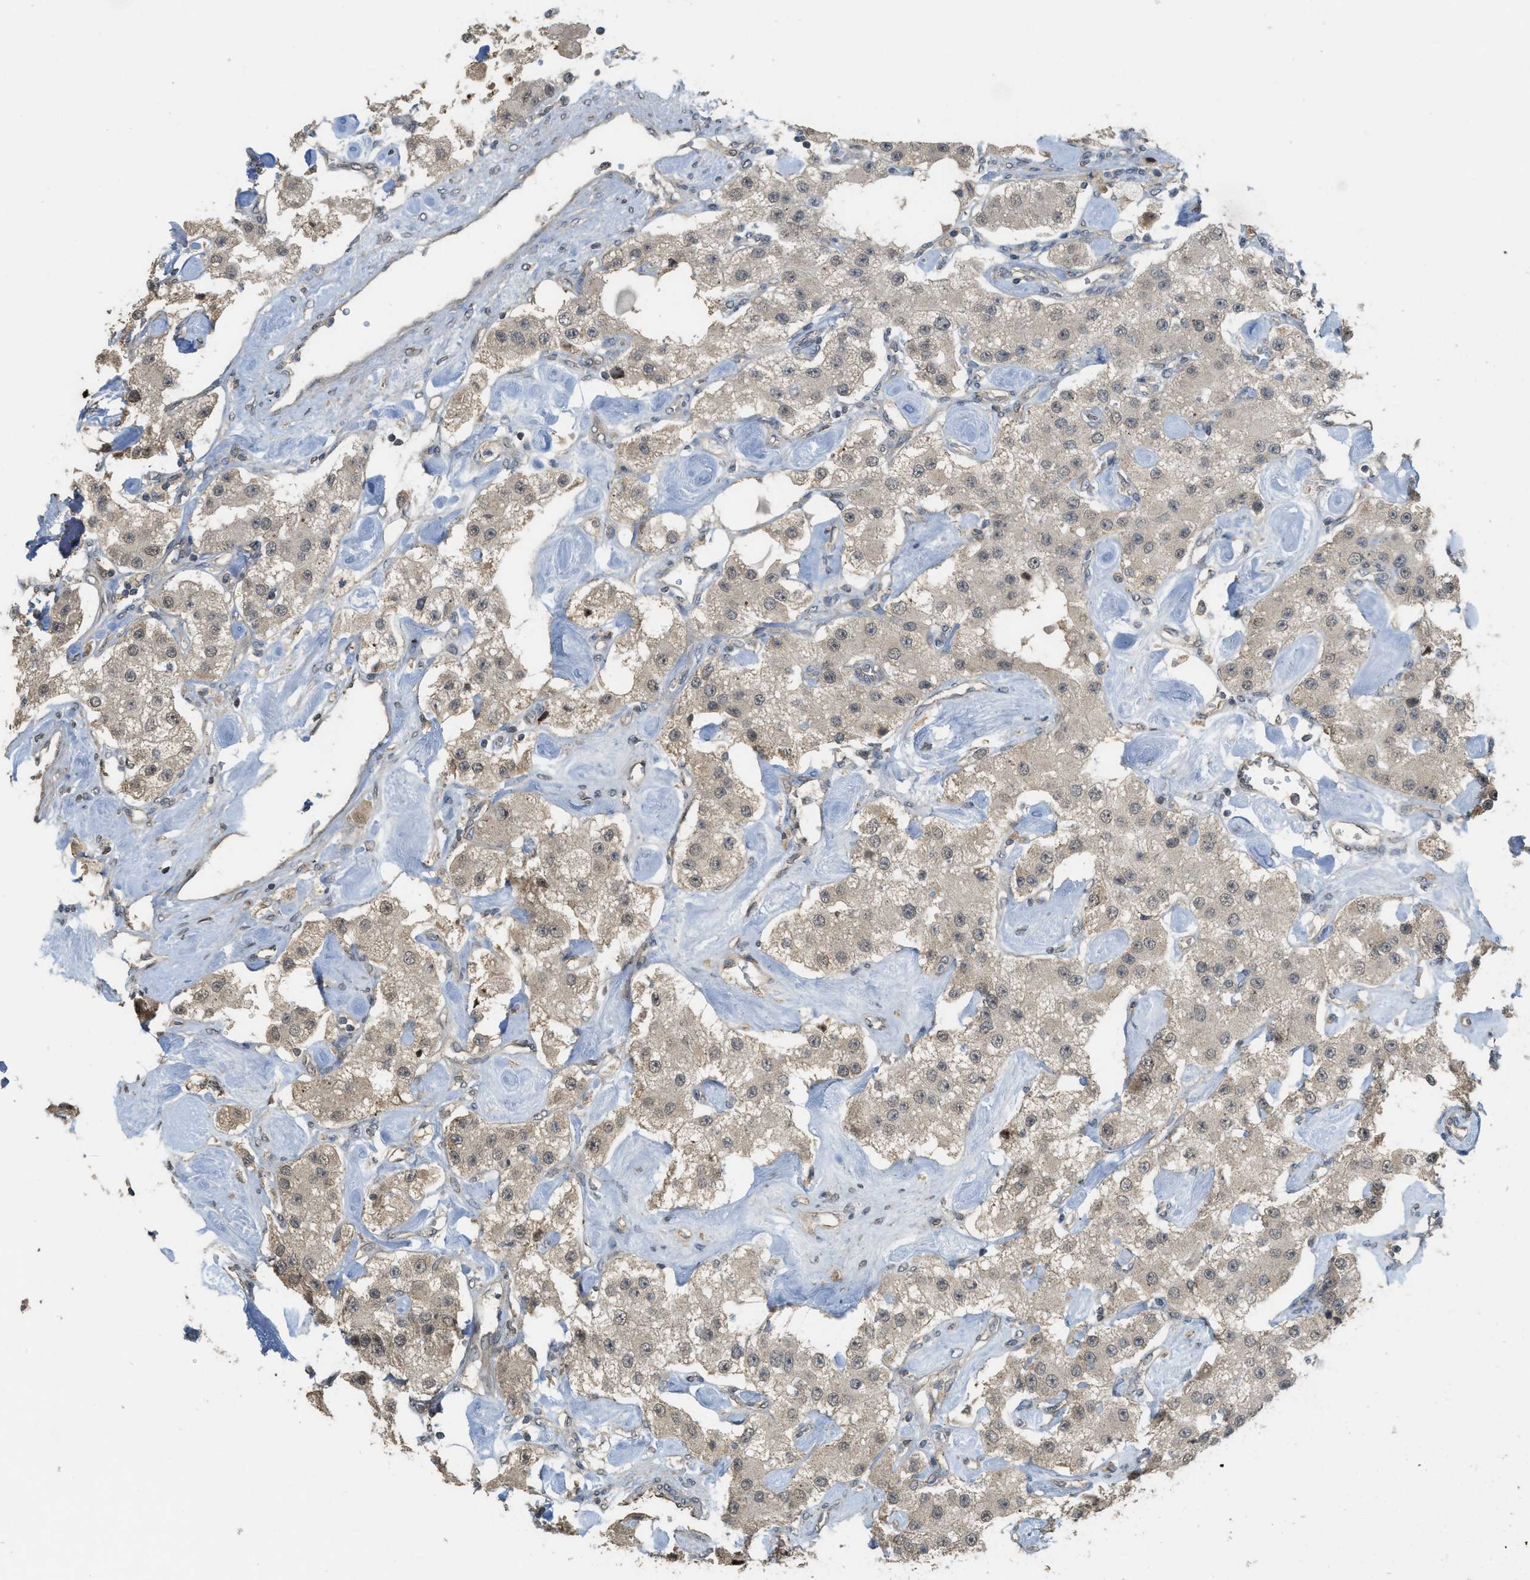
{"staining": {"intensity": "weak", "quantity": "25%-75%", "location": "cytoplasmic/membranous,nuclear"}, "tissue": "carcinoid", "cell_type": "Tumor cells", "image_type": "cancer", "snomed": [{"axis": "morphology", "description": "Carcinoid, malignant, NOS"}, {"axis": "topography", "description": "Pancreas"}], "caption": "IHC histopathology image of neoplastic tissue: malignant carcinoid stained using IHC reveals low levels of weak protein expression localized specifically in the cytoplasmic/membranous and nuclear of tumor cells, appearing as a cytoplasmic/membranous and nuclear brown color.", "gene": "IGF2BP2", "patient": {"sex": "male", "age": 41}}